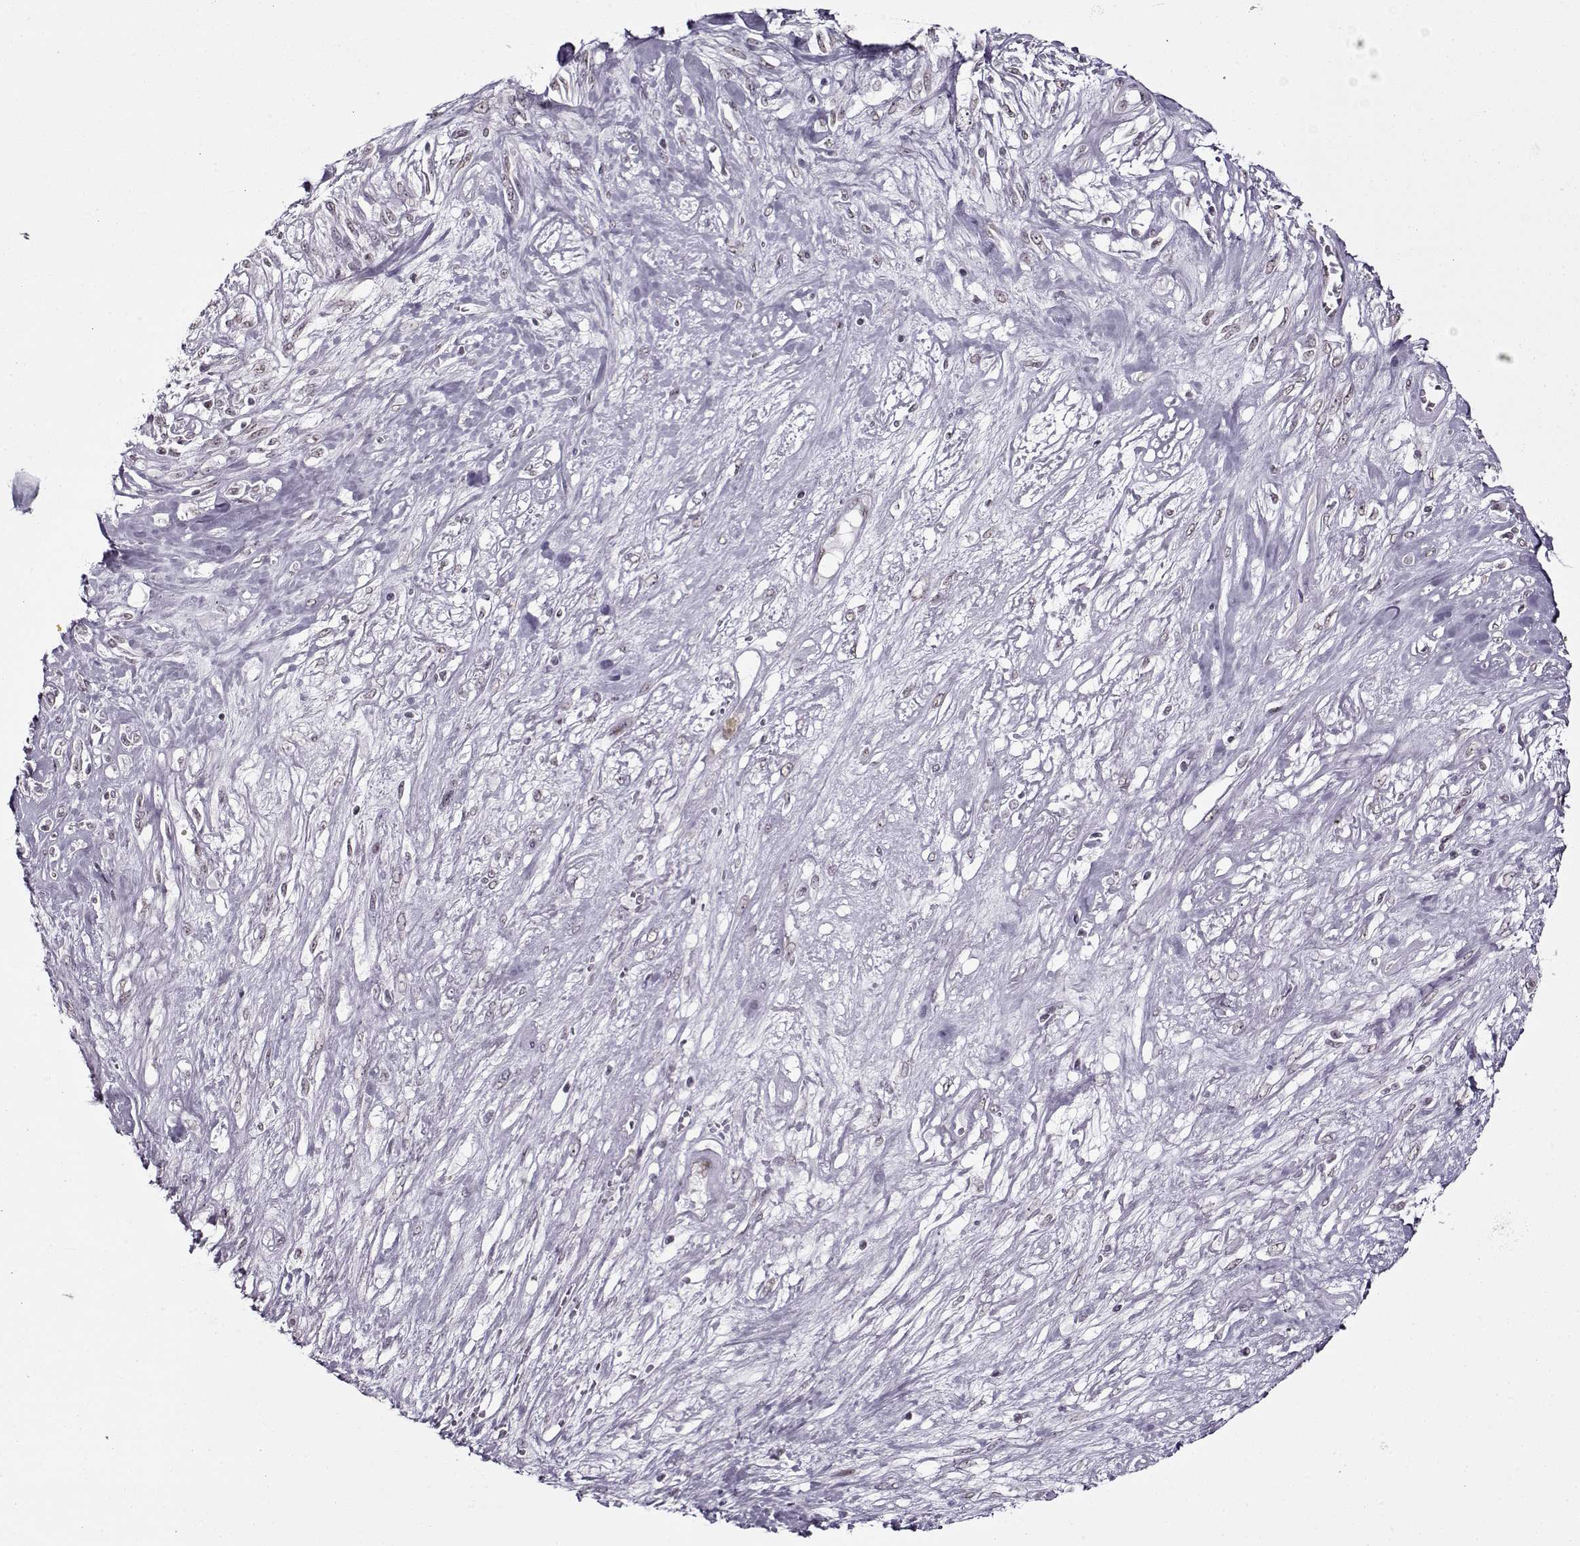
{"staining": {"intensity": "negative", "quantity": "none", "location": "none"}, "tissue": "melanoma", "cell_type": "Tumor cells", "image_type": "cancer", "snomed": [{"axis": "morphology", "description": "Malignant melanoma, NOS"}, {"axis": "topography", "description": "Skin"}], "caption": "Immunohistochemistry photomicrograph of neoplastic tissue: melanoma stained with DAB shows no significant protein staining in tumor cells.", "gene": "PRMT8", "patient": {"sex": "female", "age": 91}}